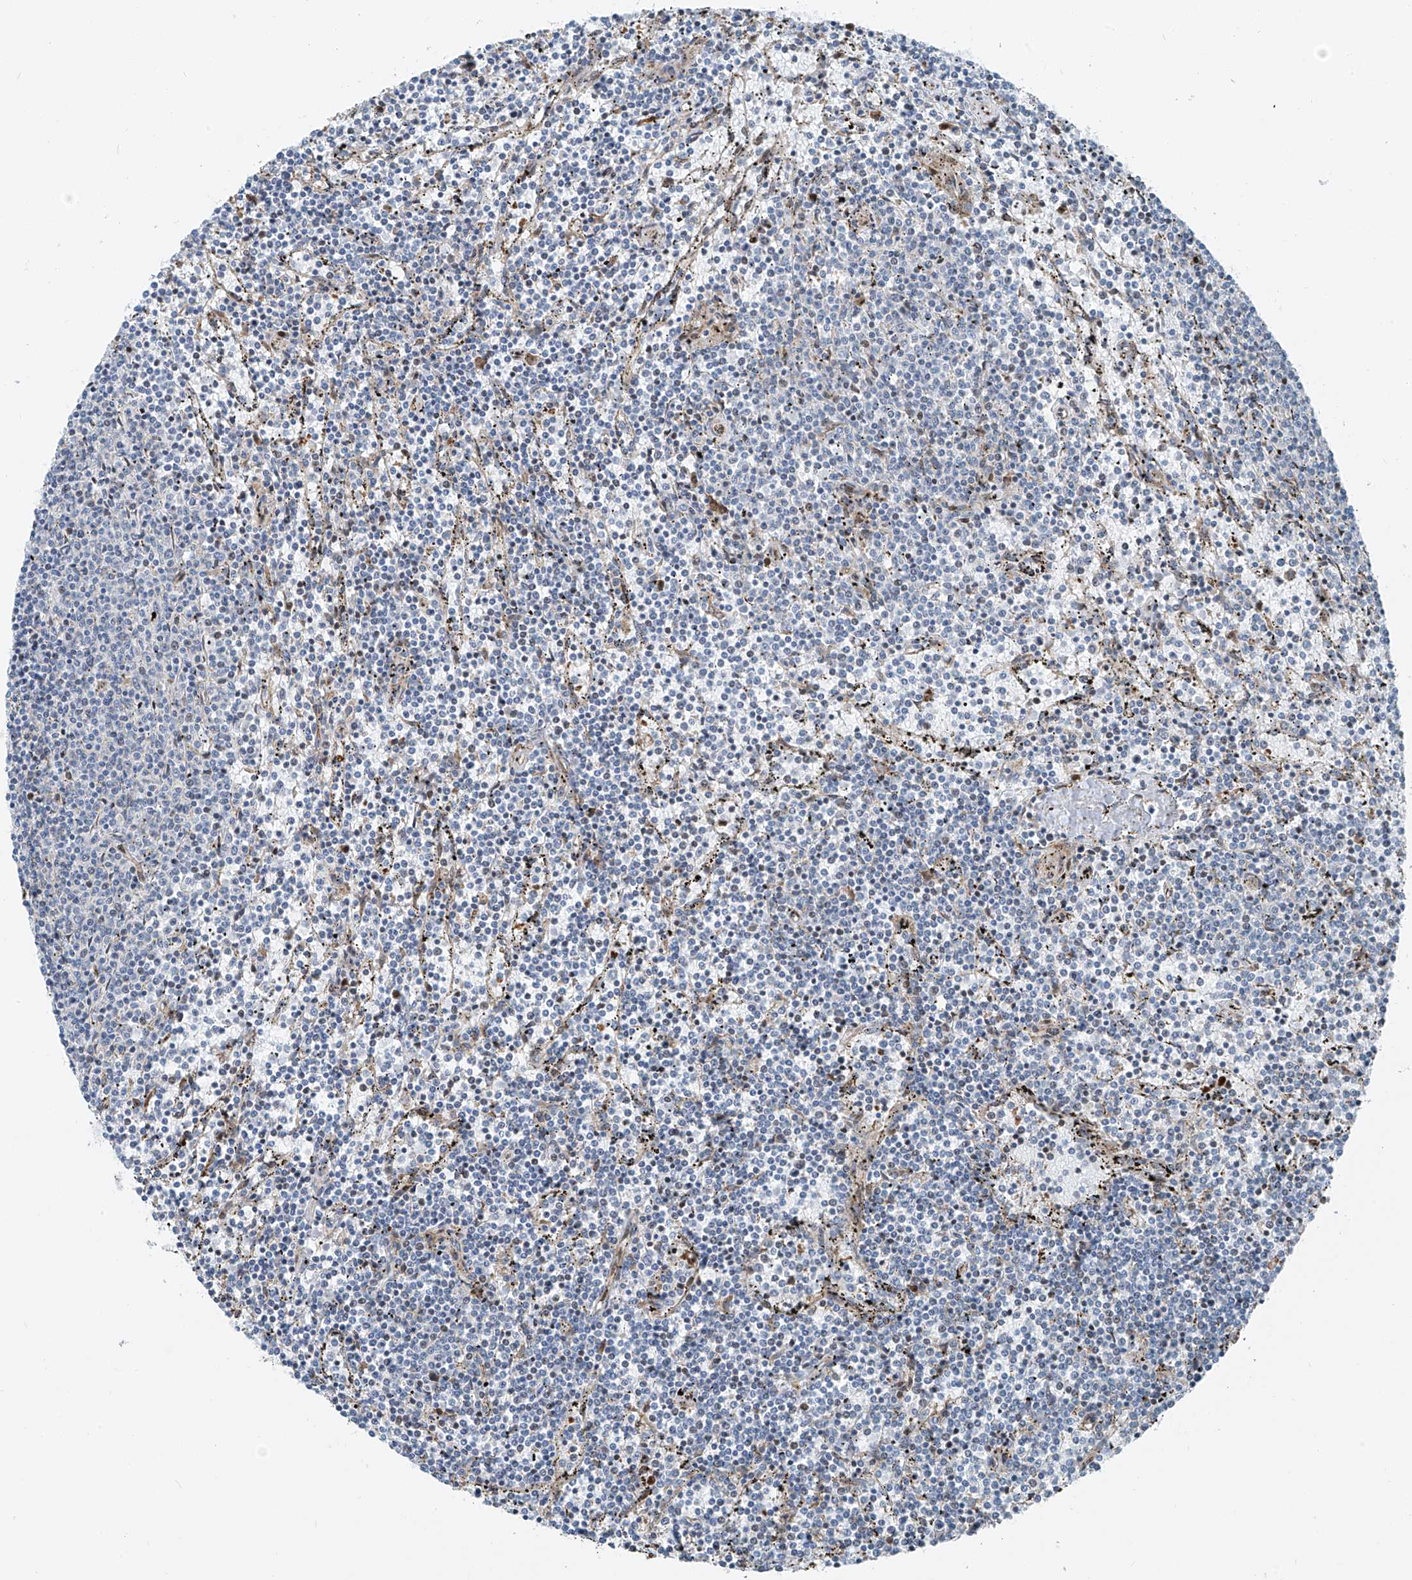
{"staining": {"intensity": "negative", "quantity": "none", "location": "none"}, "tissue": "lymphoma", "cell_type": "Tumor cells", "image_type": "cancer", "snomed": [{"axis": "morphology", "description": "Malignant lymphoma, non-Hodgkin's type, Low grade"}, {"axis": "topography", "description": "Spleen"}], "caption": "Histopathology image shows no significant protein staining in tumor cells of lymphoma.", "gene": "HIC2", "patient": {"sex": "female", "age": 50}}